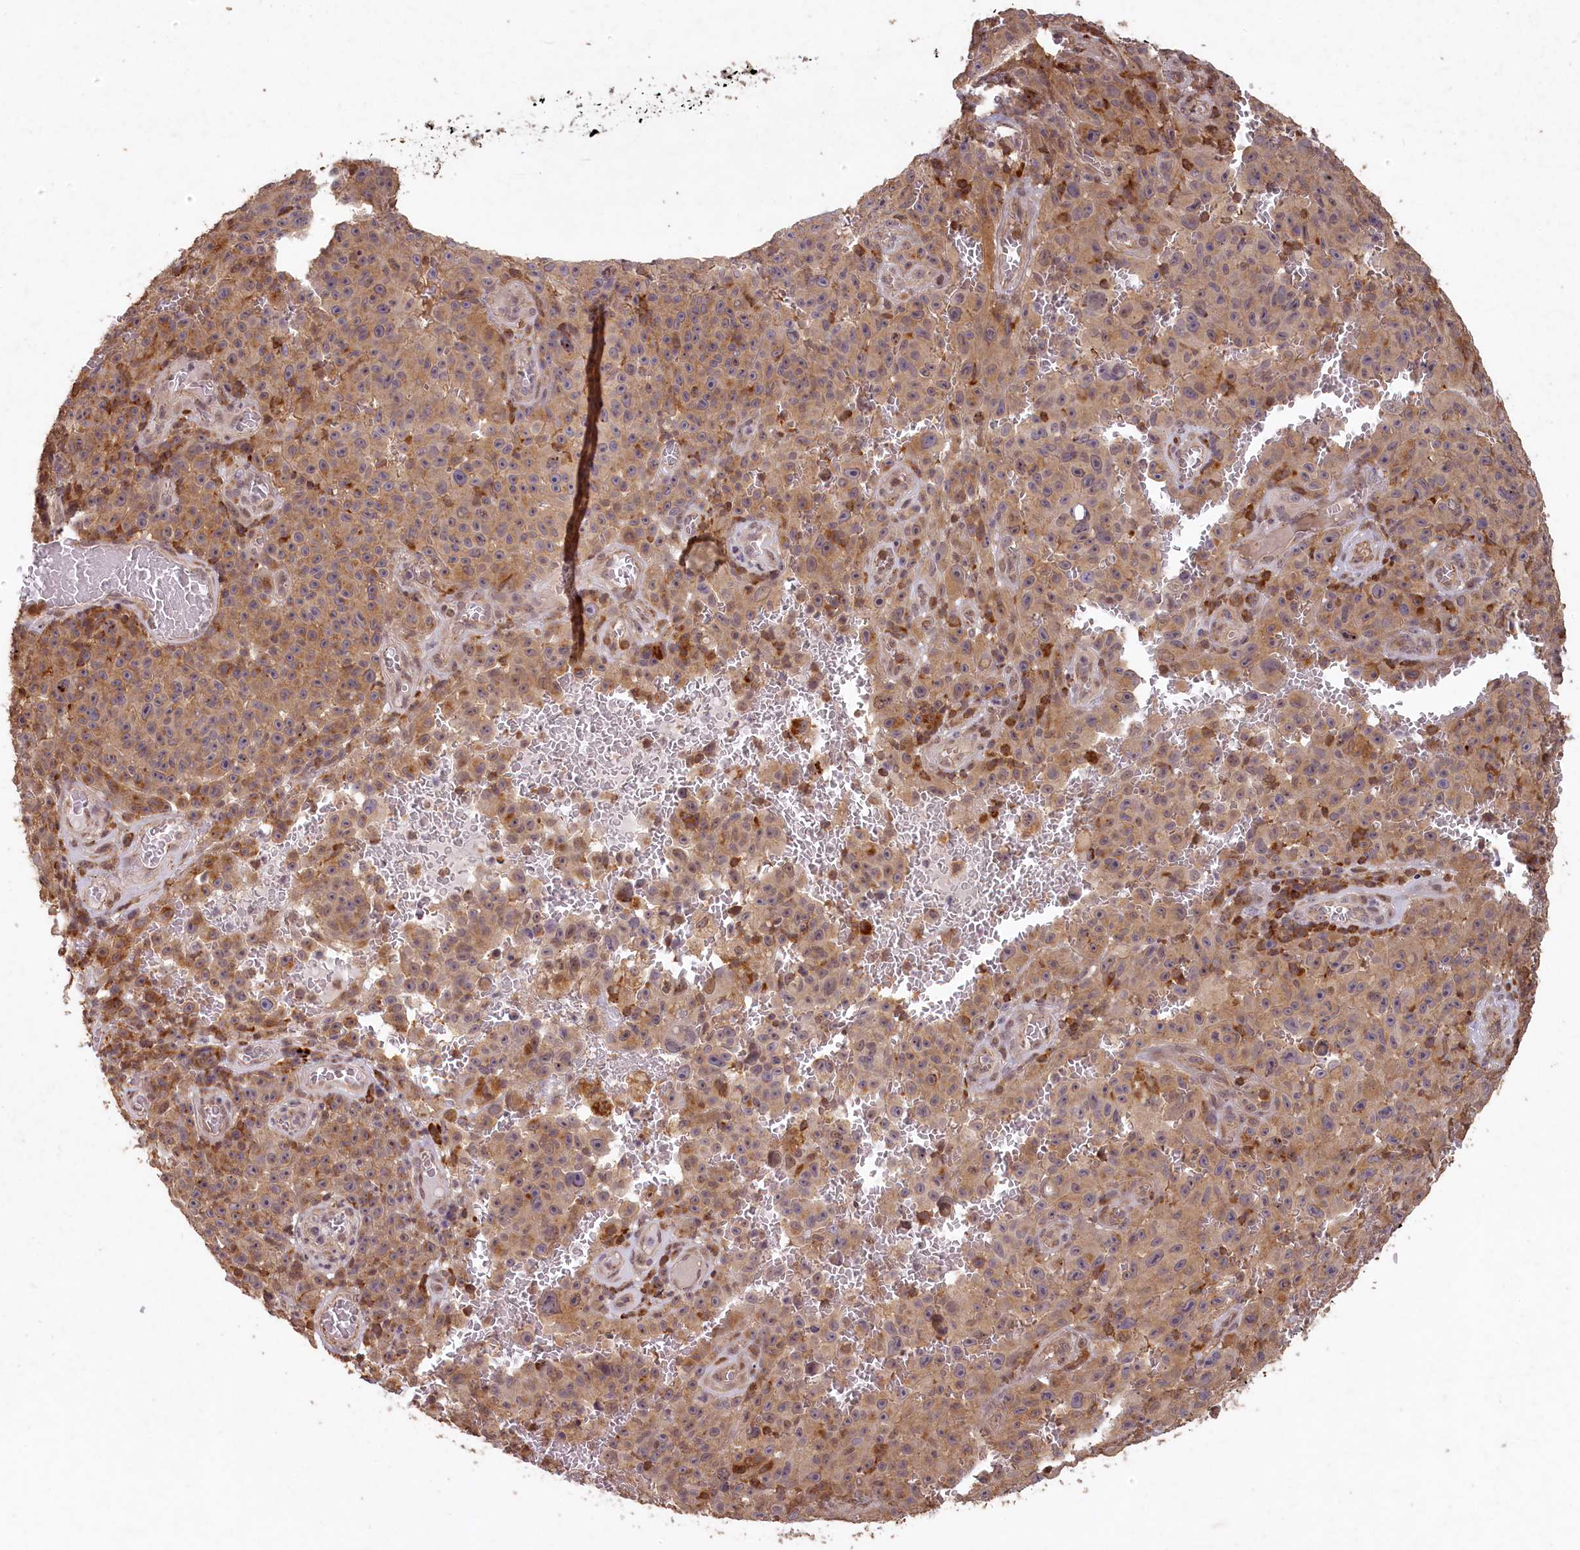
{"staining": {"intensity": "weak", "quantity": "<25%", "location": "cytoplasmic/membranous"}, "tissue": "melanoma", "cell_type": "Tumor cells", "image_type": "cancer", "snomed": [{"axis": "morphology", "description": "Malignant melanoma, NOS"}, {"axis": "topography", "description": "Skin"}], "caption": "There is no significant expression in tumor cells of malignant melanoma.", "gene": "MADD", "patient": {"sex": "female", "age": 82}}